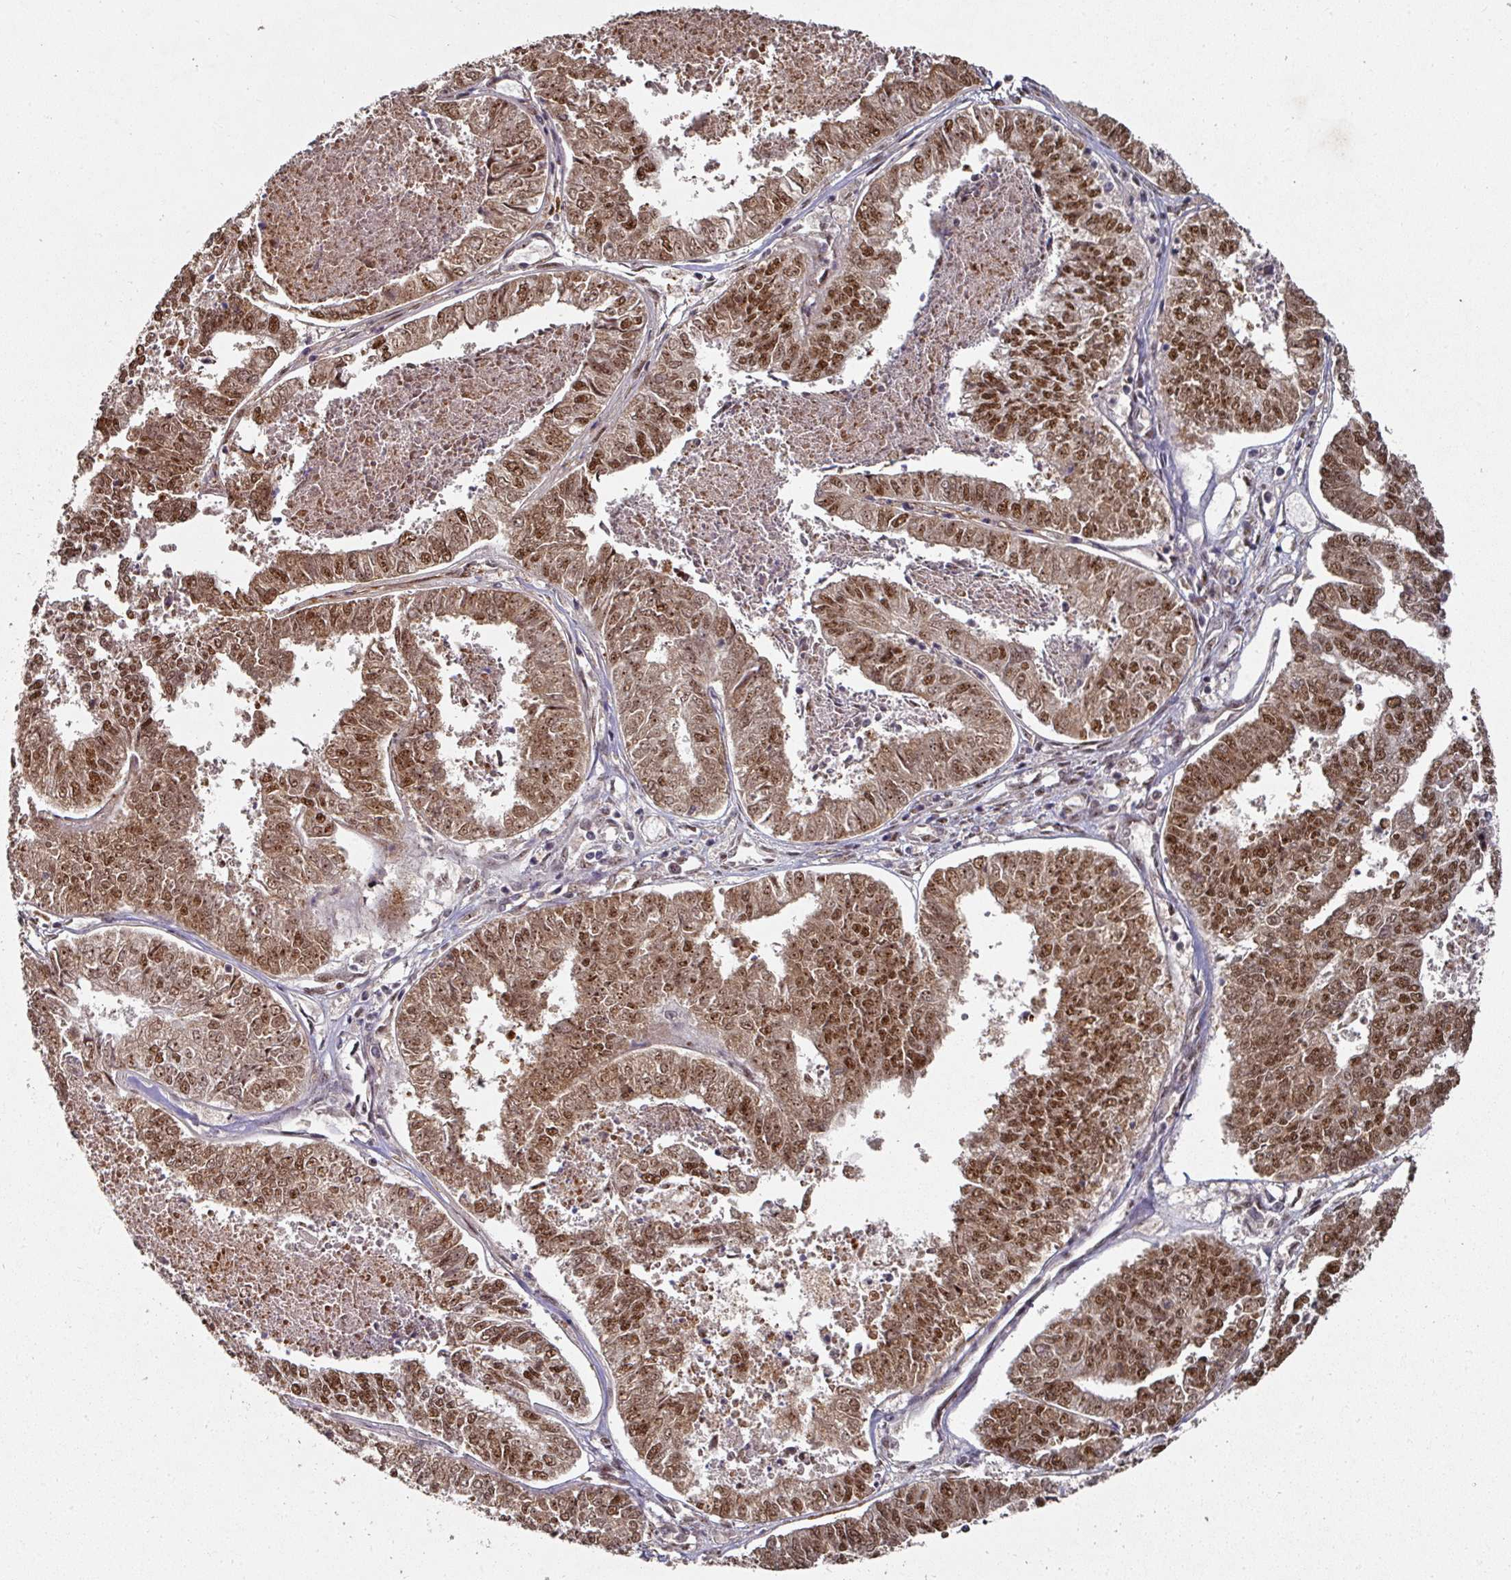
{"staining": {"intensity": "moderate", "quantity": ">75%", "location": "nuclear"}, "tissue": "endometrial cancer", "cell_type": "Tumor cells", "image_type": "cancer", "snomed": [{"axis": "morphology", "description": "Adenocarcinoma, NOS"}, {"axis": "topography", "description": "Endometrium"}], "caption": "A photomicrograph showing moderate nuclear positivity in about >75% of tumor cells in endometrial cancer (adenocarcinoma), as visualized by brown immunohistochemical staining.", "gene": "MEPCE", "patient": {"sex": "female", "age": 73}}